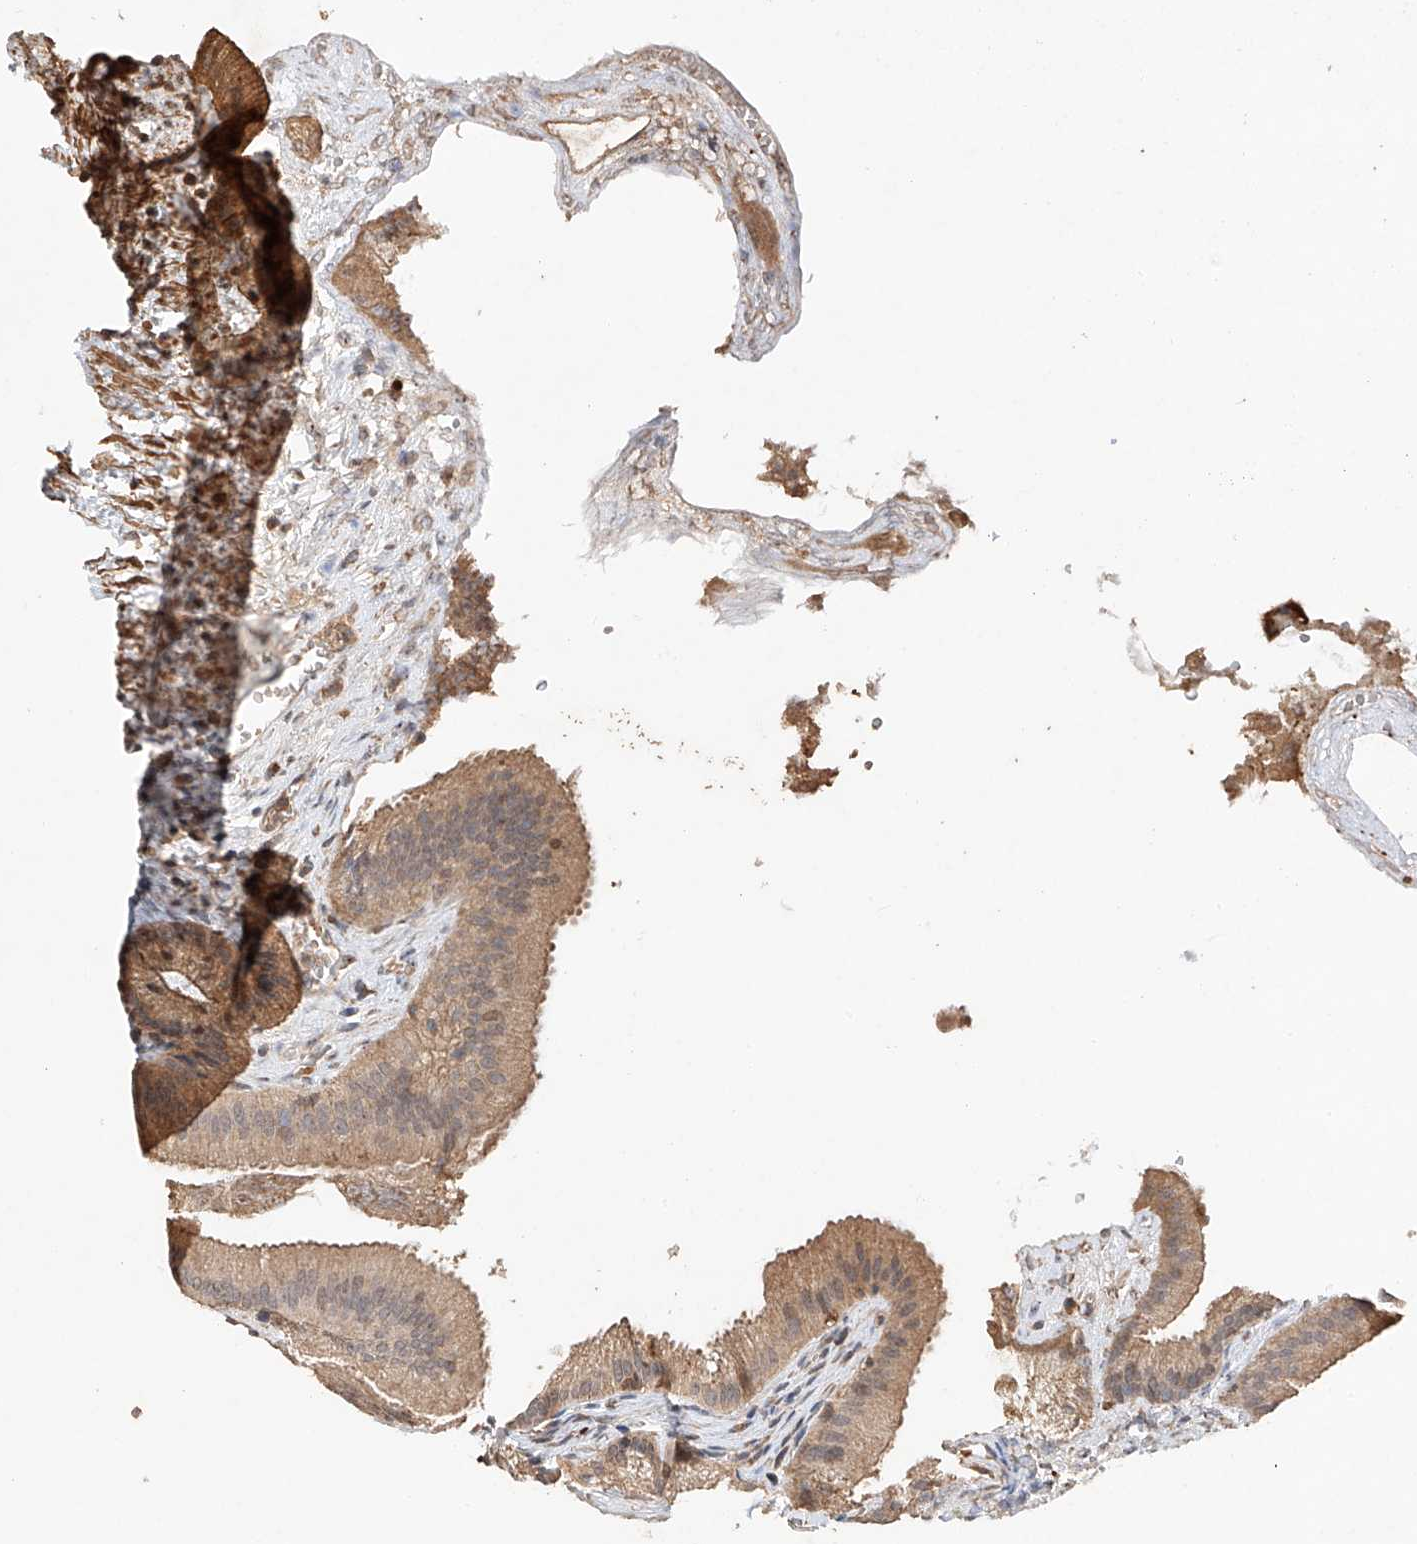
{"staining": {"intensity": "moderate", "quantity": ">75%", "location": "cytoplasmic/membranous"}, "tissue": "gallbladder", "cell_type": "Glandular cells", "image_type": "normal", "snomed": [{"axis": "morphology", "description": "Normal tissue, NOS"}, {"axis": "topography", "description": "Gallbladder"}], "caption": "Immunohistochemical staining of benign human gallbladder exhibits moderate cytoplasmic/membranous protein staining in about >75% of glandular cells.", "gene": "RILPL2", "patient": {"sex": "male", "age": 55}}